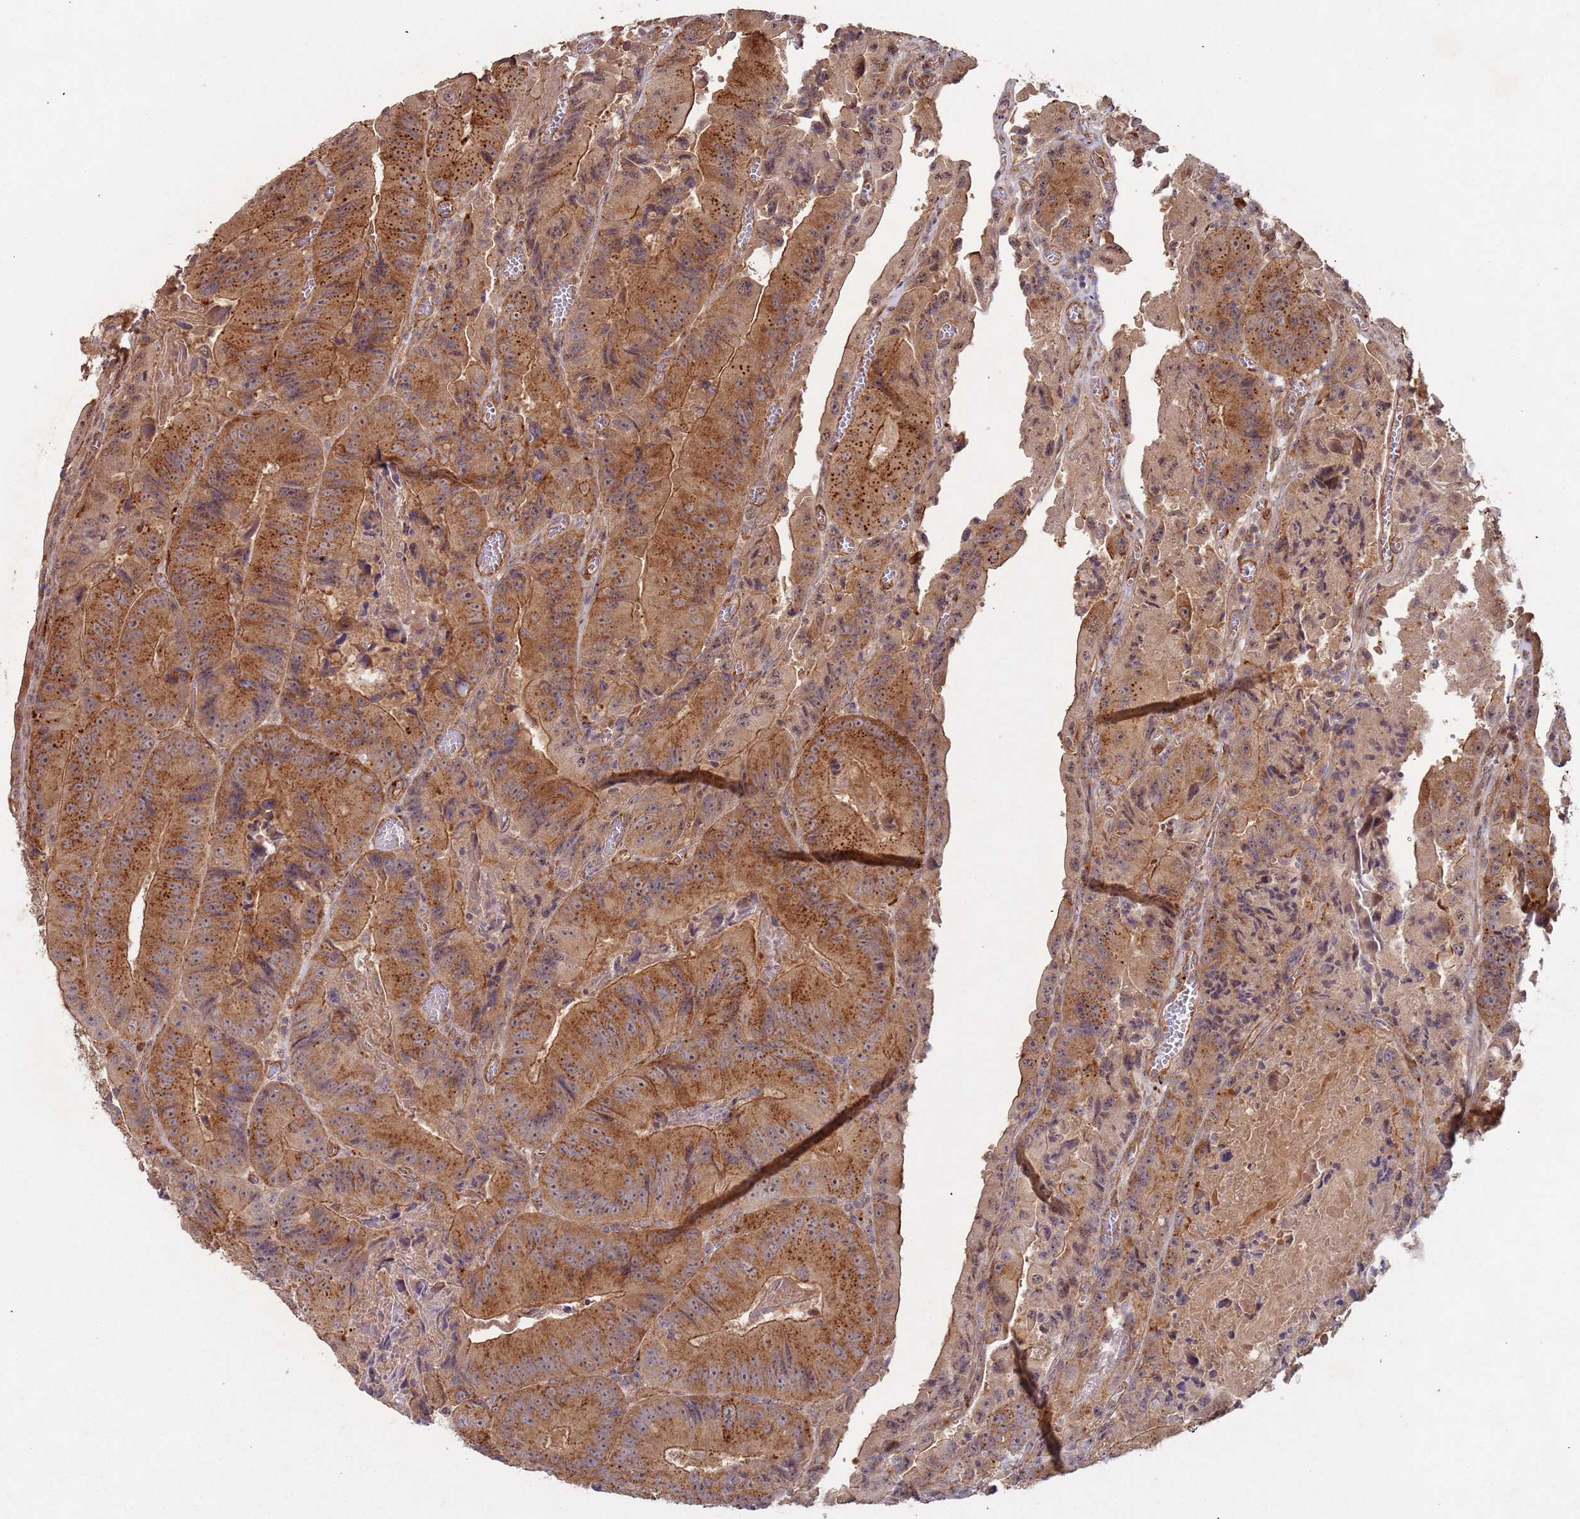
{"staining": {"intensity": "strong", "quantity": ">75%", "location": "cytoplasmic/membranous"}, "tissue": "colorectal cancer", "cell_type": "Tumor cells", "image_type": "cancer", "snomed": [{"axis": "morphology", "description": "Adenocarcinoma, NOS"}, {"axis": "topography", "description": "Colon"}], "caption": "A histopathology image showing strong cytoplasmic/membranous expression in approximately >75% of tumor cells in colorectal adenocarcinoma, as visualized by brown immunohistochemical staining.", "gene": "KANSL1L", "patient": {"sex": "female", "age": 86}}